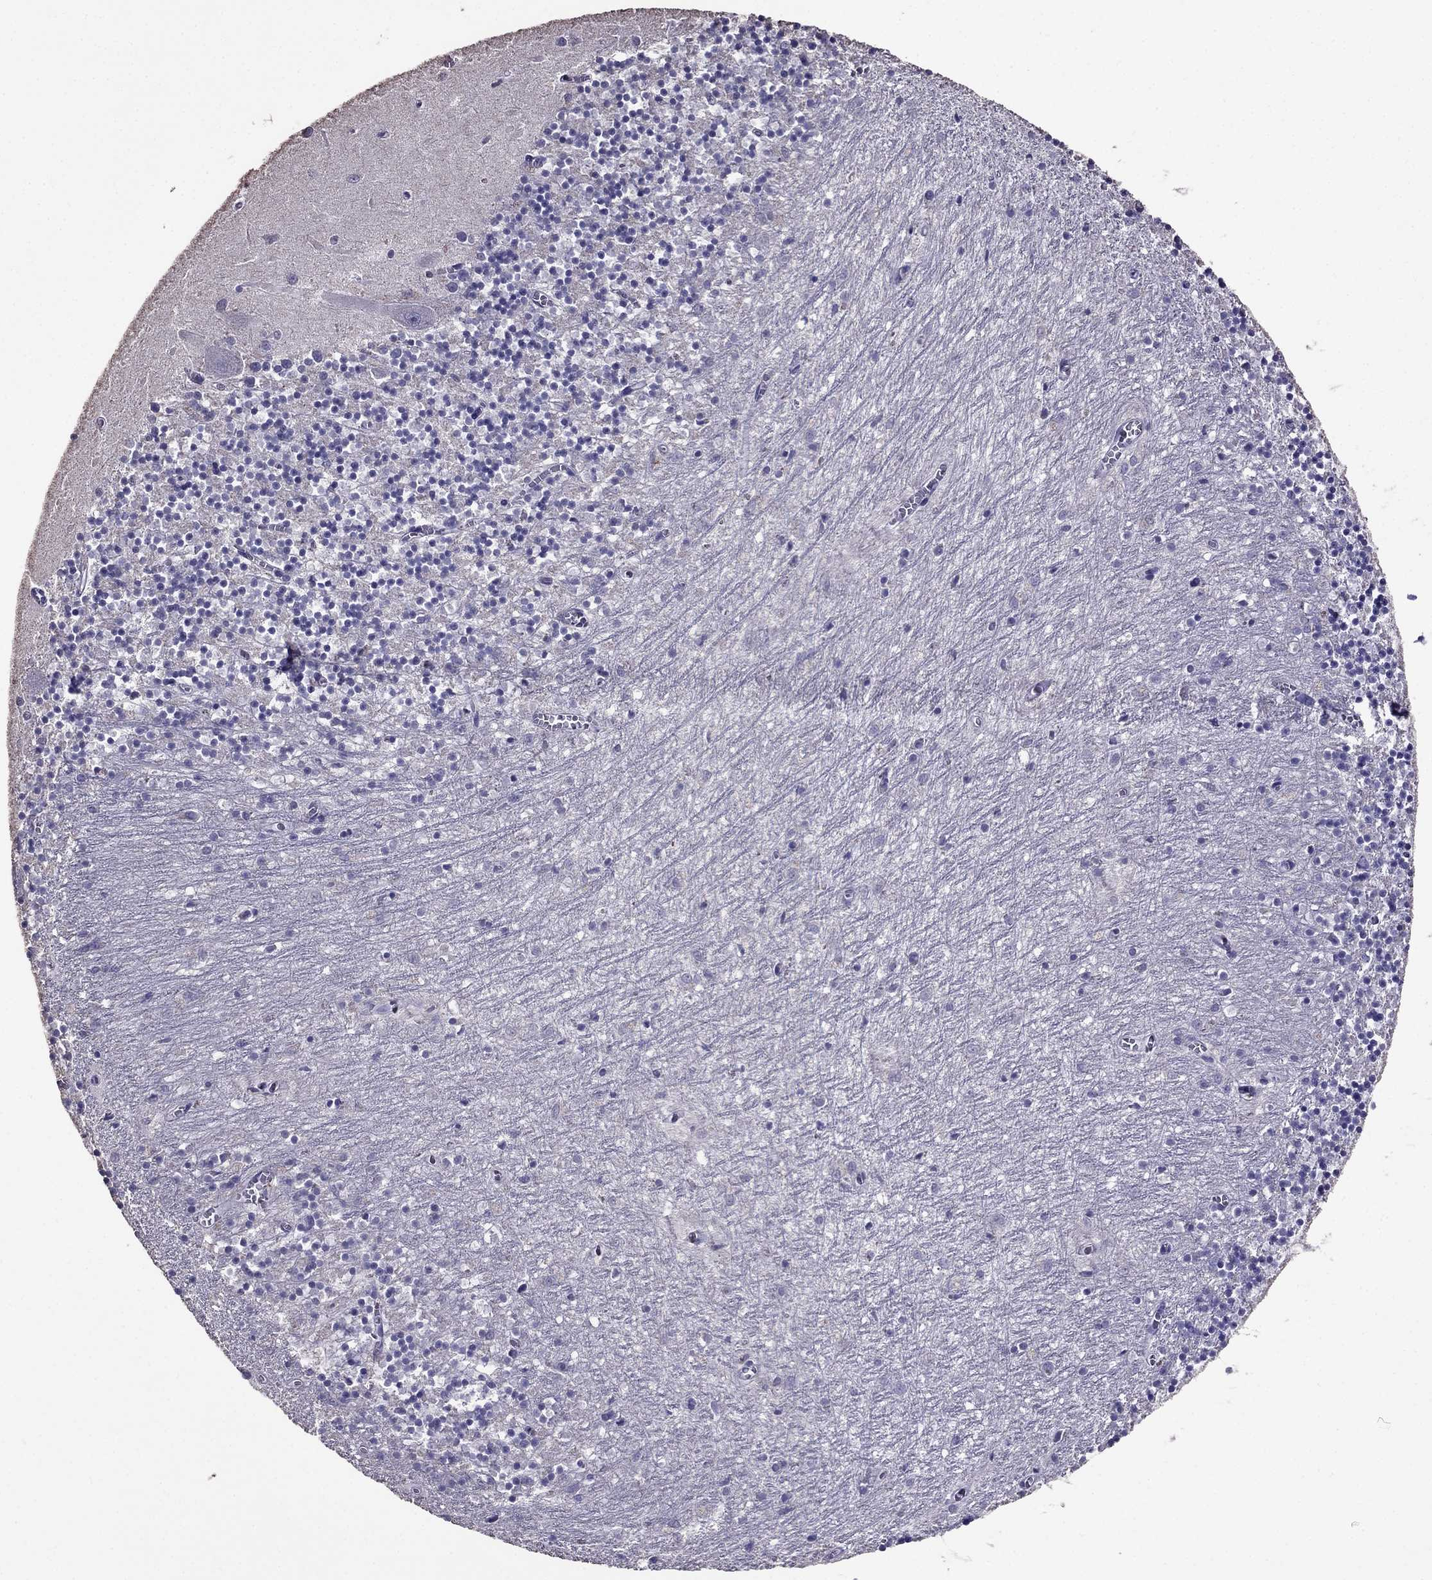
{"staining": {"intensity": "negative", "quantity": "none", "location": "none"}, "tissue": "cerebellum", "cell_type": "Cells in granular layer", "image_type": "normal", "snomed": [{"axis": "morphology", "description": "Normal tissue, NOS"}, {"axis": "topography", "description": "Cerebellum"}], "caption": "IHC image of normal human cerebellum stained for a protein (brown), which displays no staining in cells in granular layer.", "gene": "NKX3", "patient": {"sex": "female", "age": 64}}